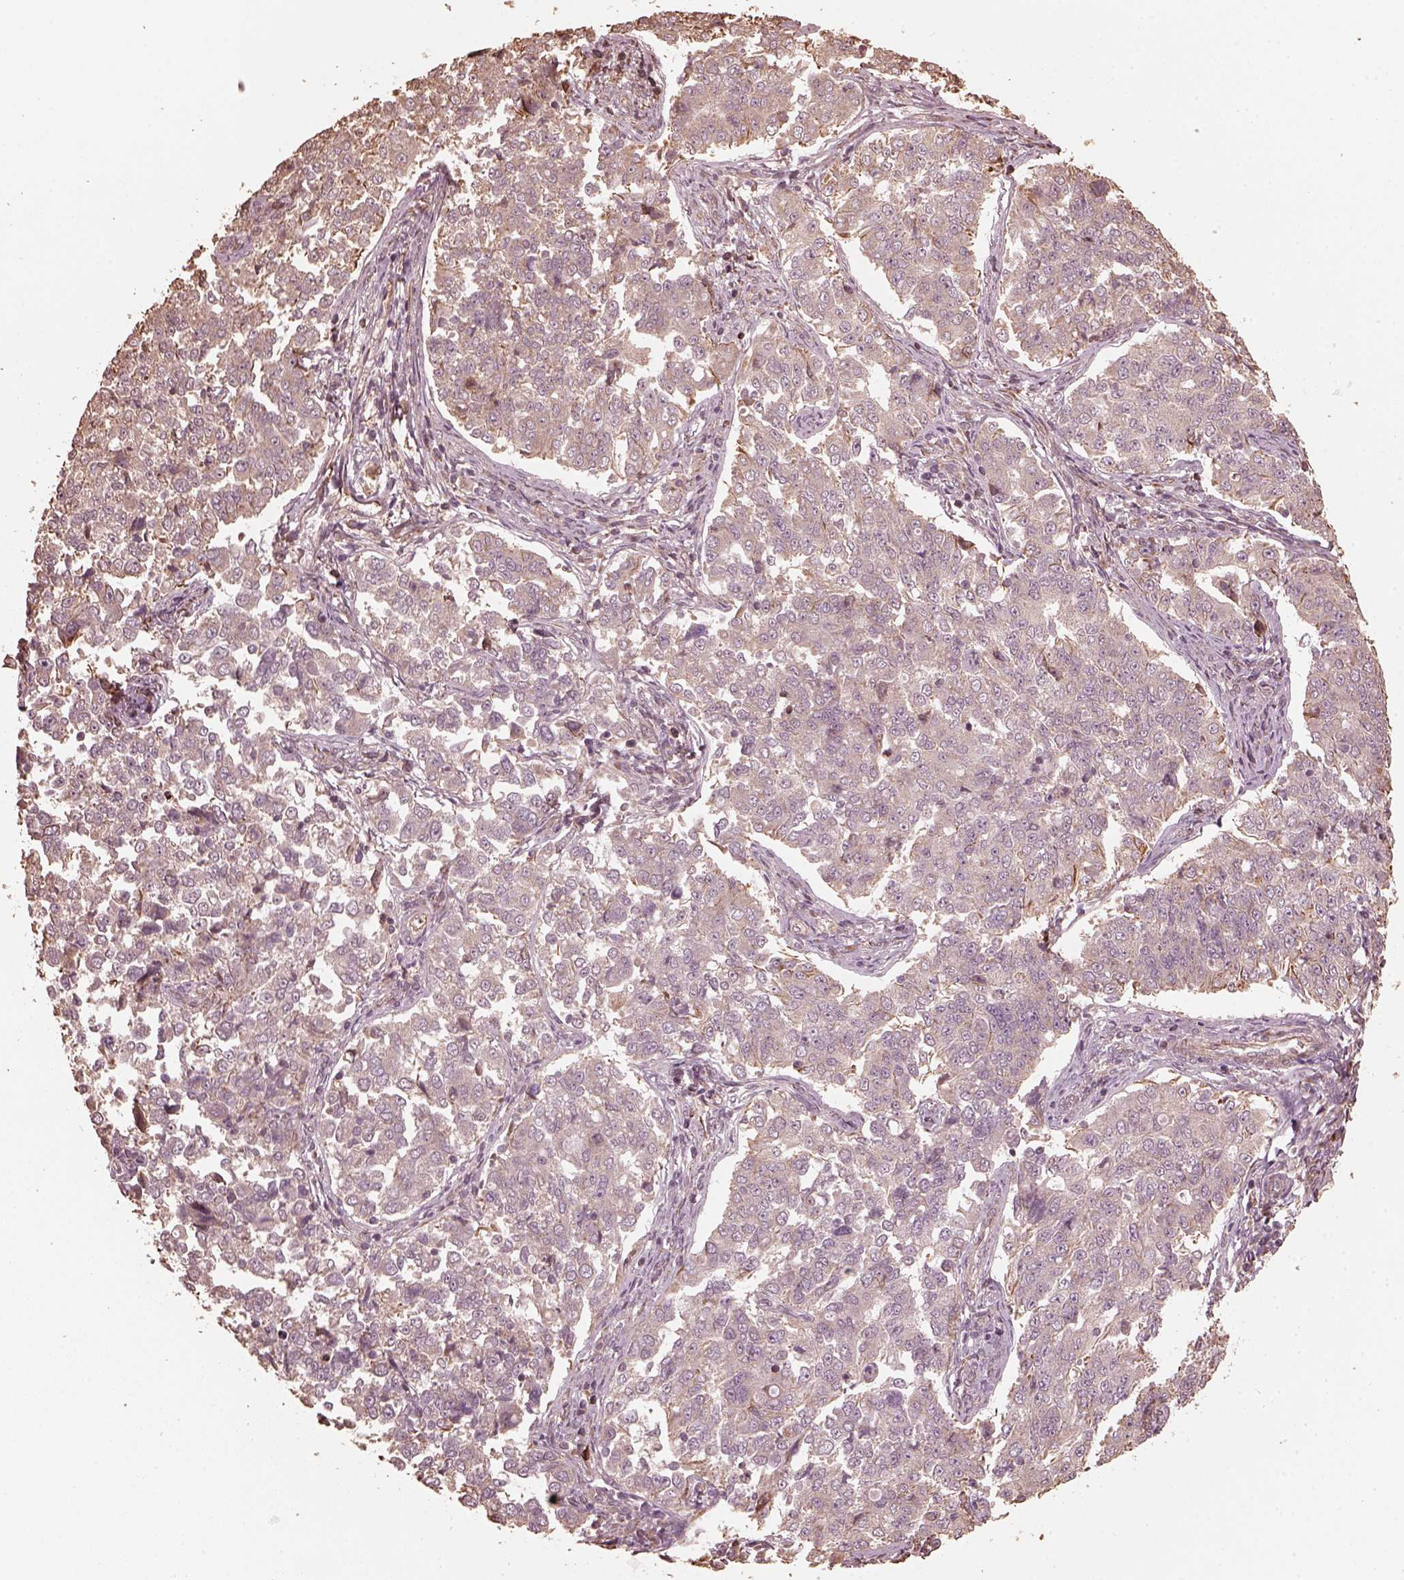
{"staining": {"intensity": "negative", "quantity": "none", "location": "none"}, "tissue": "endometrial cancer", "cell_type": "Tumor cells", "image_type": "cancer", "snomed": [{"axis": "morphology", "description": "Adenocarcinoma, NOS"}, {"axis": "topography", "description": "Endometrium"}], "caption": "This is an IHC histopathology image of human endometrial cancer. There is no expression in tumor cells.", "gene": "GTPBP1", "patient": {"sex": "female", "age": 43}}